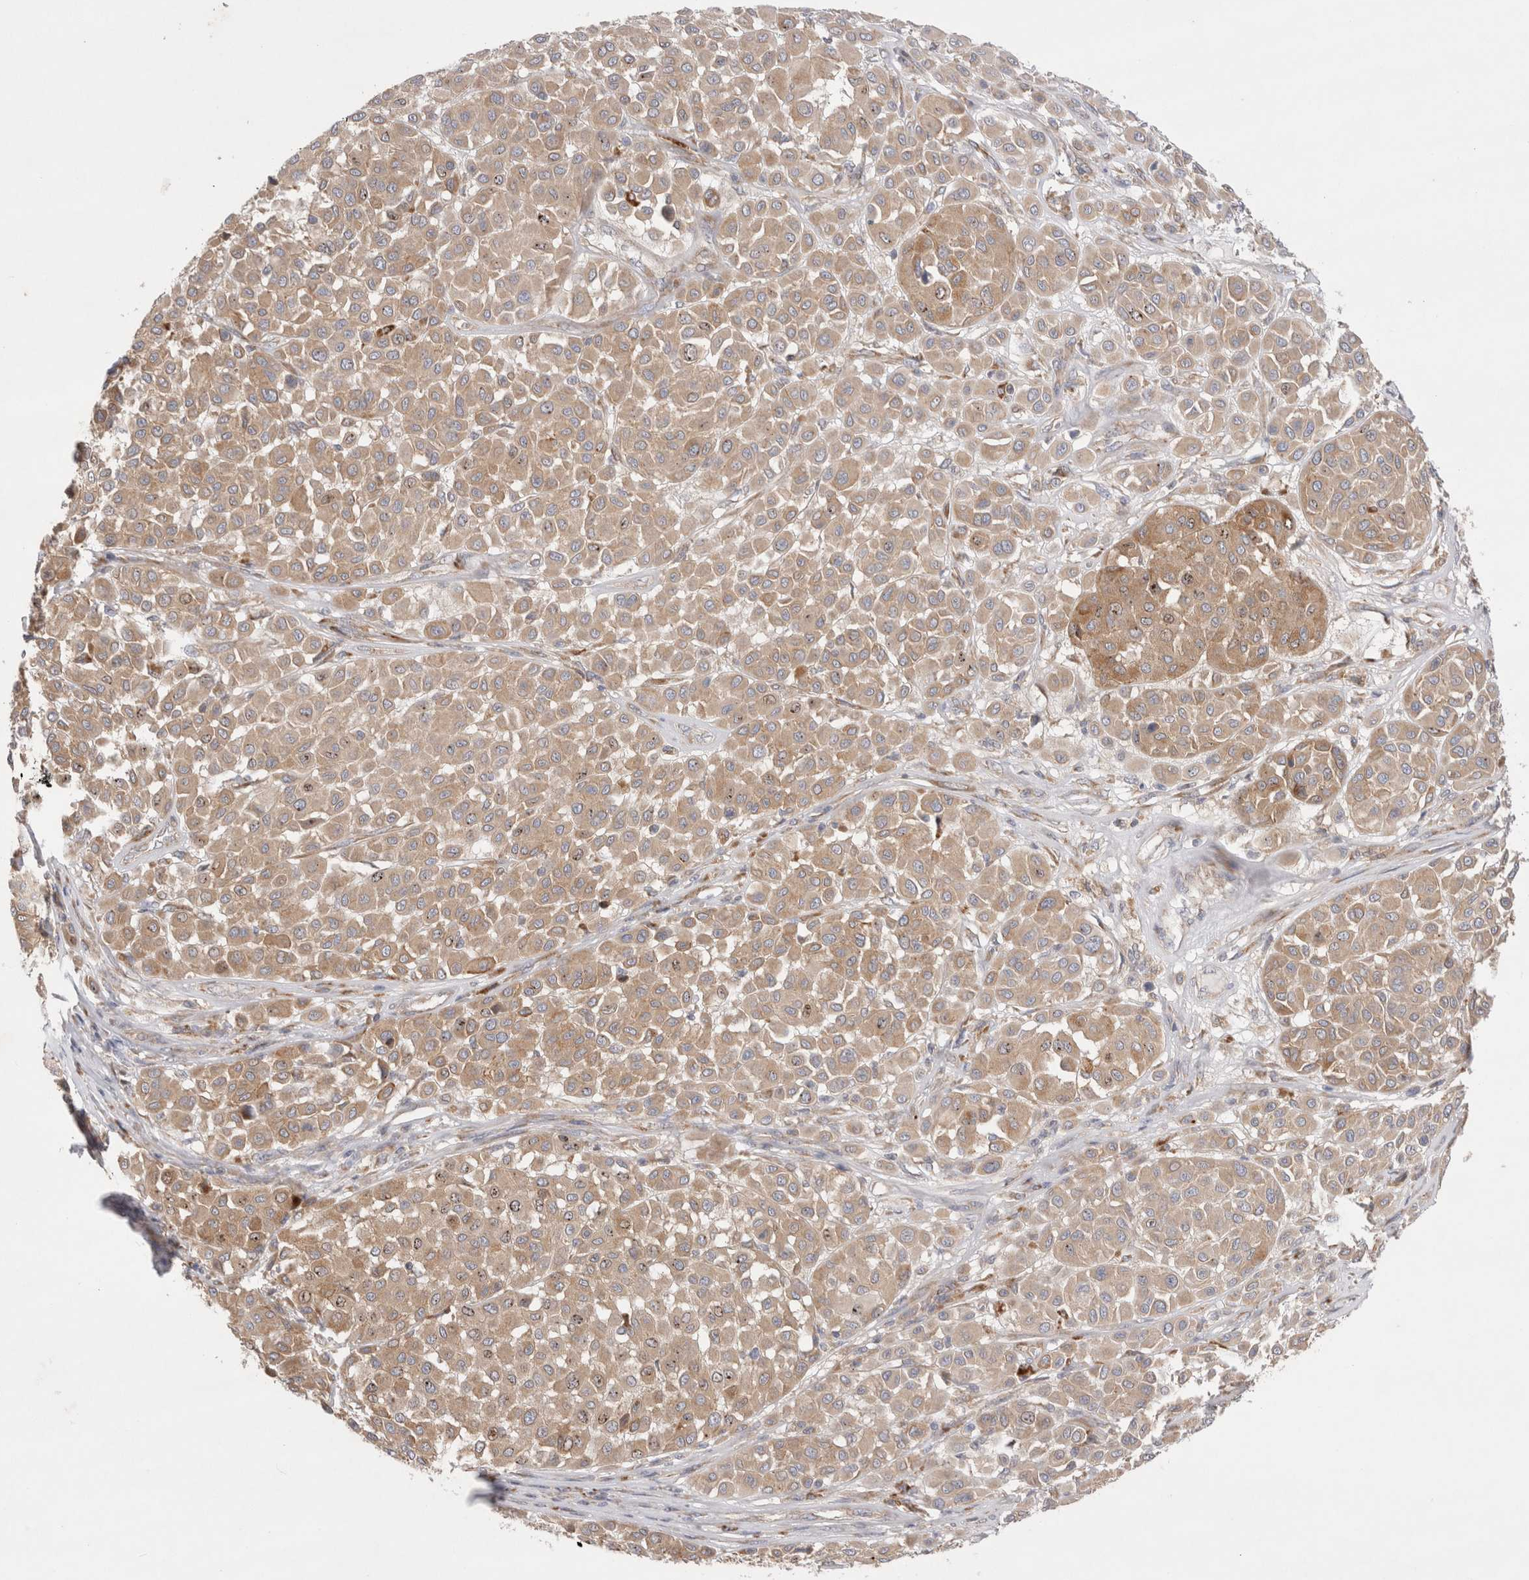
{"staining": {"intensity": "weak", "quantity": ">75%", "location": "cytoplasmic/membranous"}, "tissue": "melanoma", "cell_type": "Tumor cells", "image_type": "cancer", "snomed": [{"axis": "morphology", "description": "Malignant melanoma, Metastatic site"}, {"axis": "topography", "description": "Soft tissue"}], "caption": "Human melanoma stained for a protein (brown) demonstrates weak cytoplasmic/membranous positive positivity in approximately >75% of tumor cells.", "gene": "TBC1D16", "patient": {"sex": "male", "age": 41}}